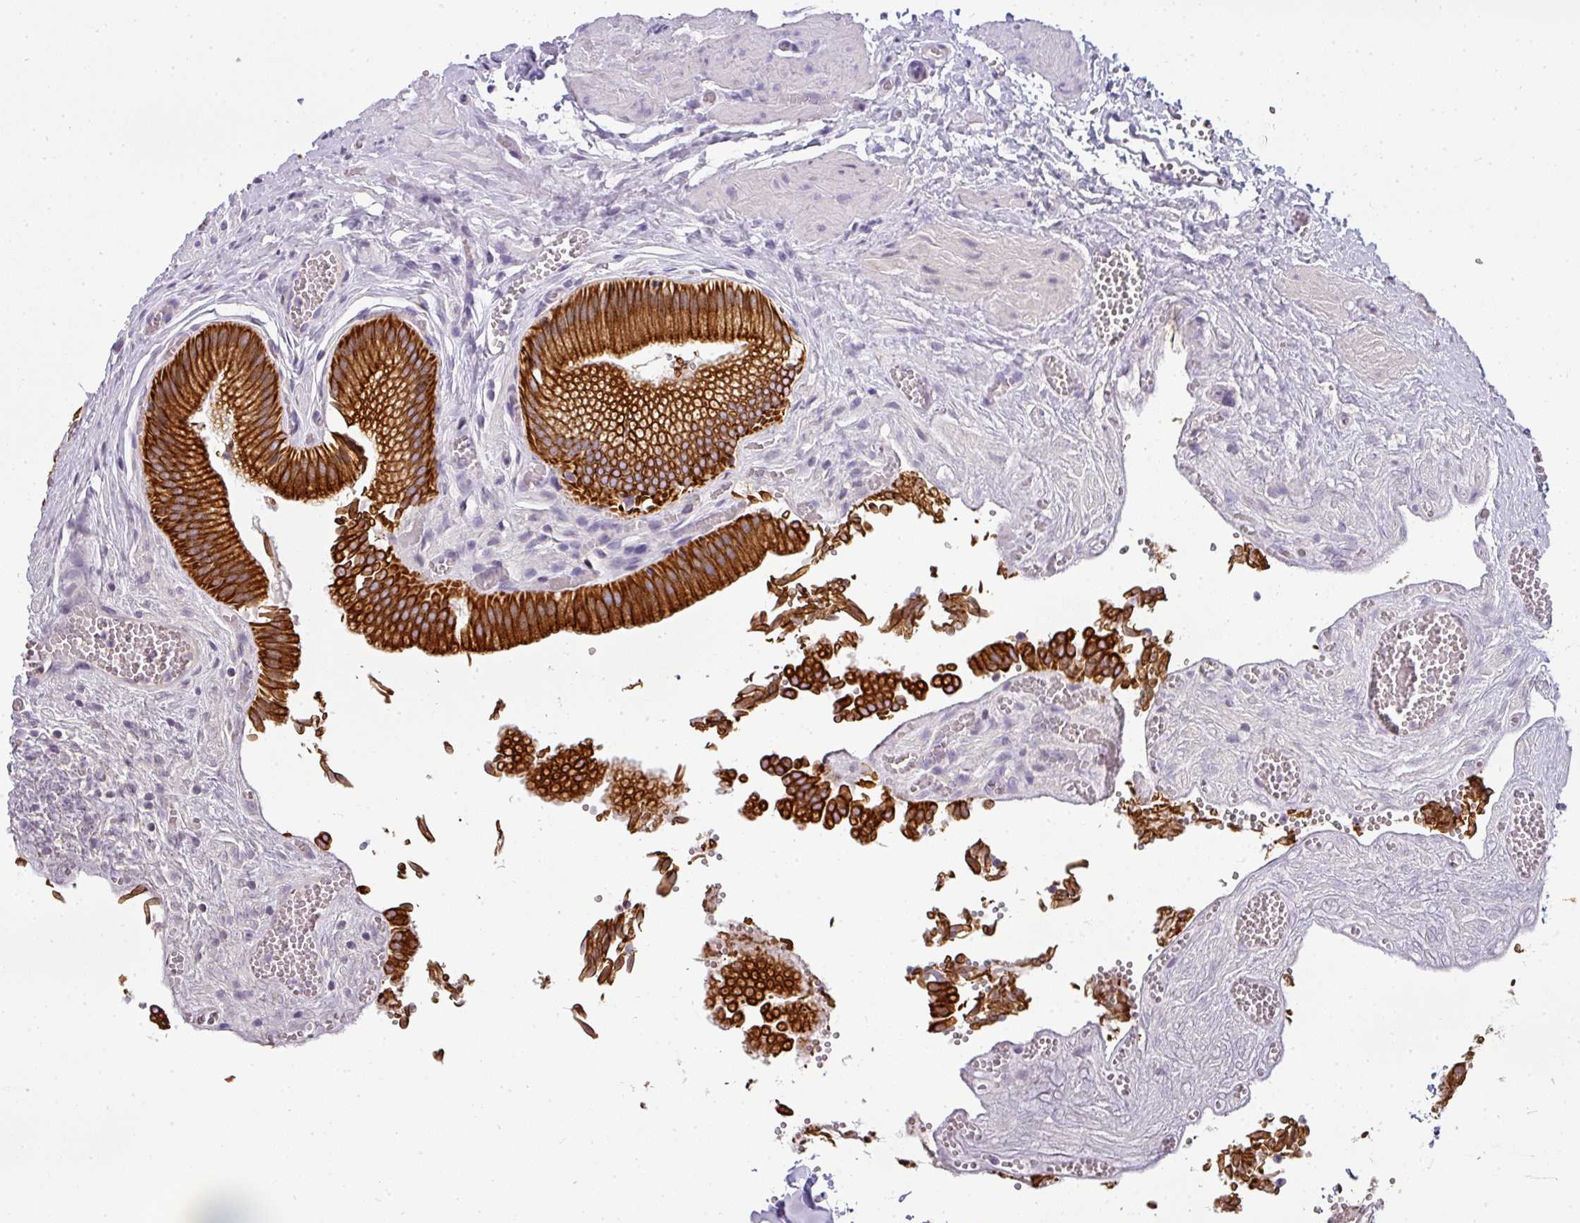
{"staining": {"intensity": "strong", "quantity": ">75%", "location": "cytoplasmic/membranous"}, "tissue": "gallbladder", "cell_type": "Glandular cells", "image_type": "normal", "snomed": [{"axis": "morphology", "description": "Normal tissue, NOS"}, {"axis": "topography", "description": "Gallbladder"}, {"axis": "topography", "description": "Peripheral nerve tissue"}], "caption": "Unremarkable gallbladder was stained to show a protein in brown. There is high levels of strong cytoplasmic/membranous expression in about >75% of glandular cells.", "gene": "ASXL3", "patient": {"sex": "male", "age": 17}}